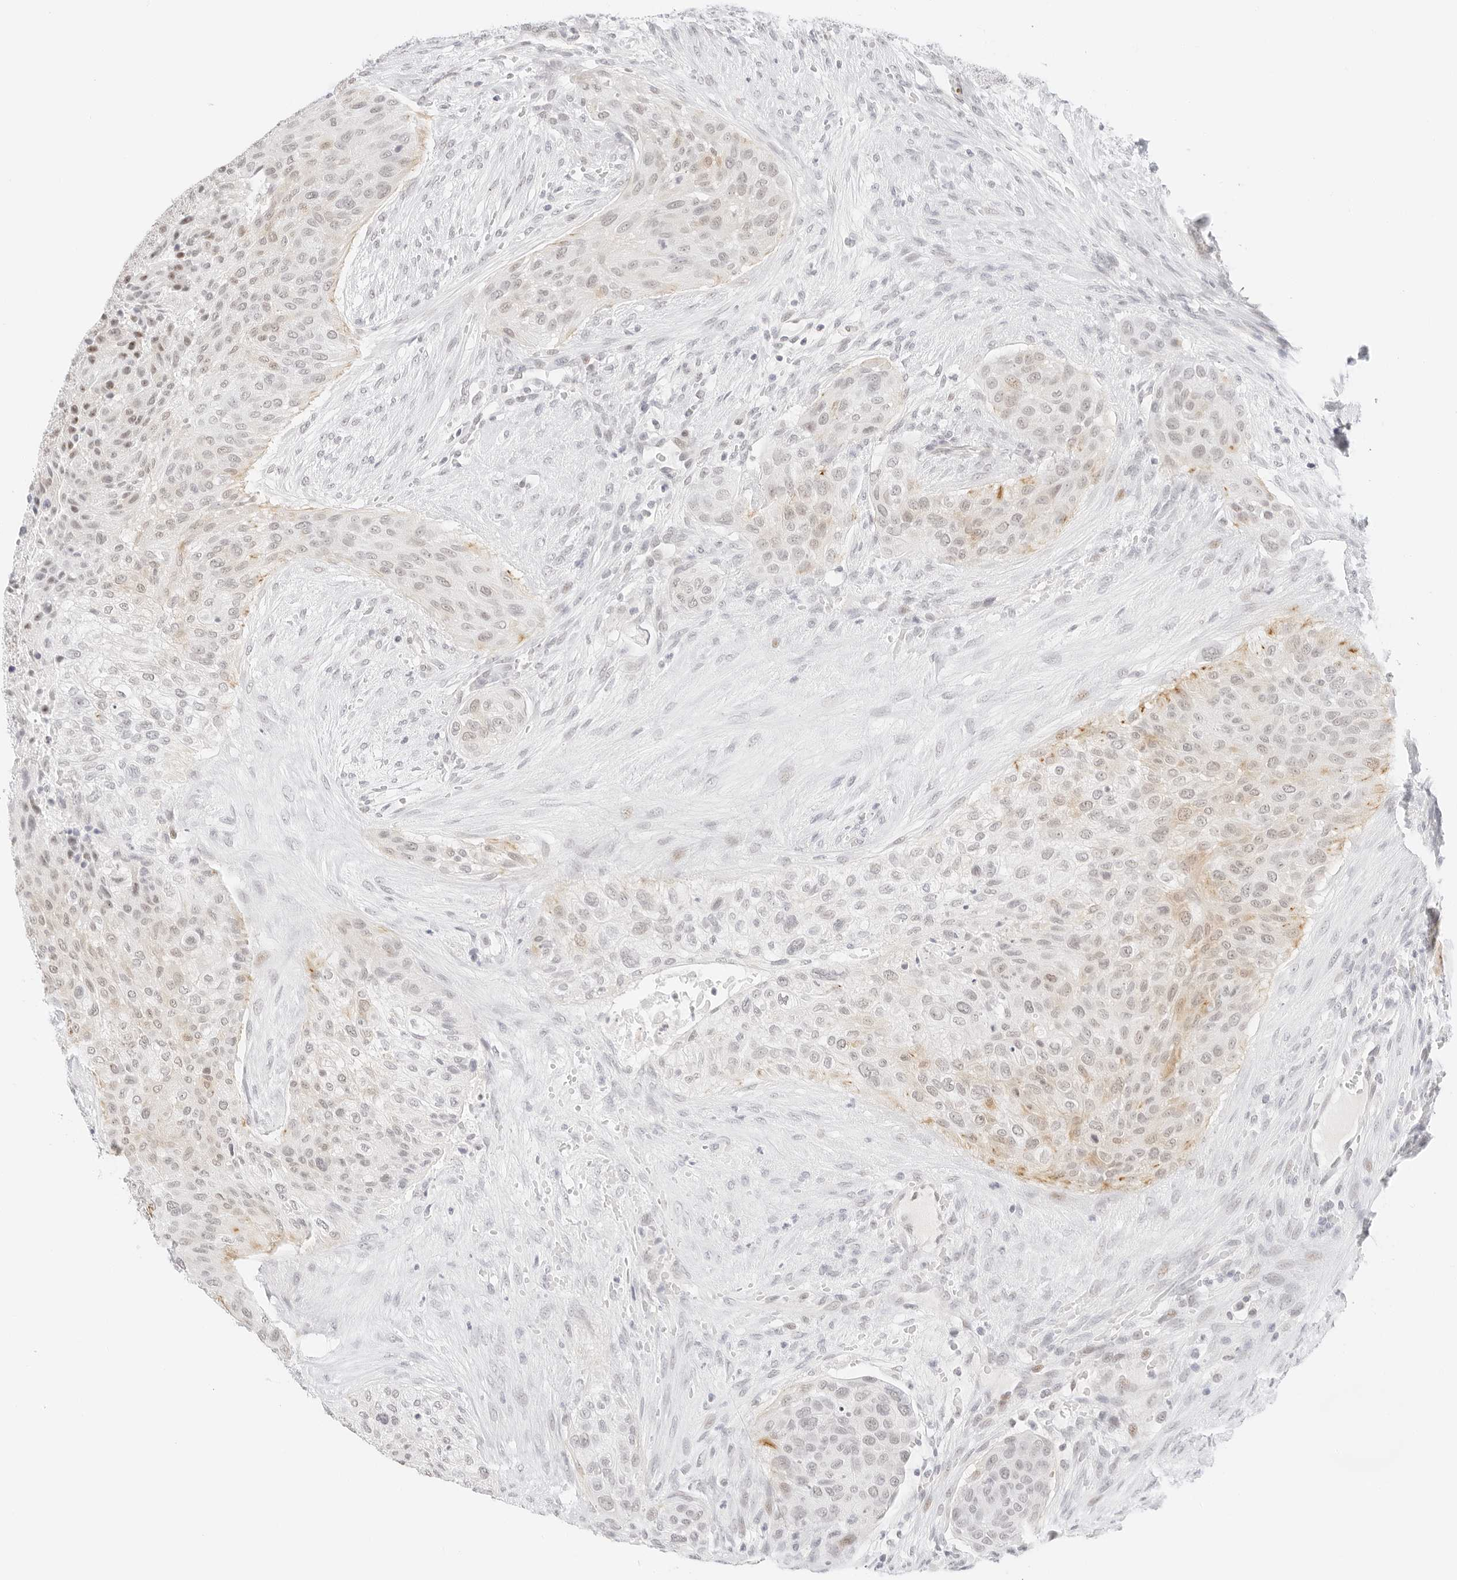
{"staining": {"intensity": "weak", "quantity": "<25%", "location": "cytoplasmic/membranous,nuclear"}, "tissue": "urothelial cancer", "cell_type": "Tumor cells", "image_type": "cancer", "snomed": [{"axis": "morphology", "description": "Urothelial carcinoma, High grade"}, {"axis": "topography", "description": "Urinary bladder"}], "caption": "High power microscopy micrograph of an IHC image of urothelial cancer, revealing no significant expression in tumor cells.", "gene": "ITGA6", "patient": {"sex": "male", "age": 35}}